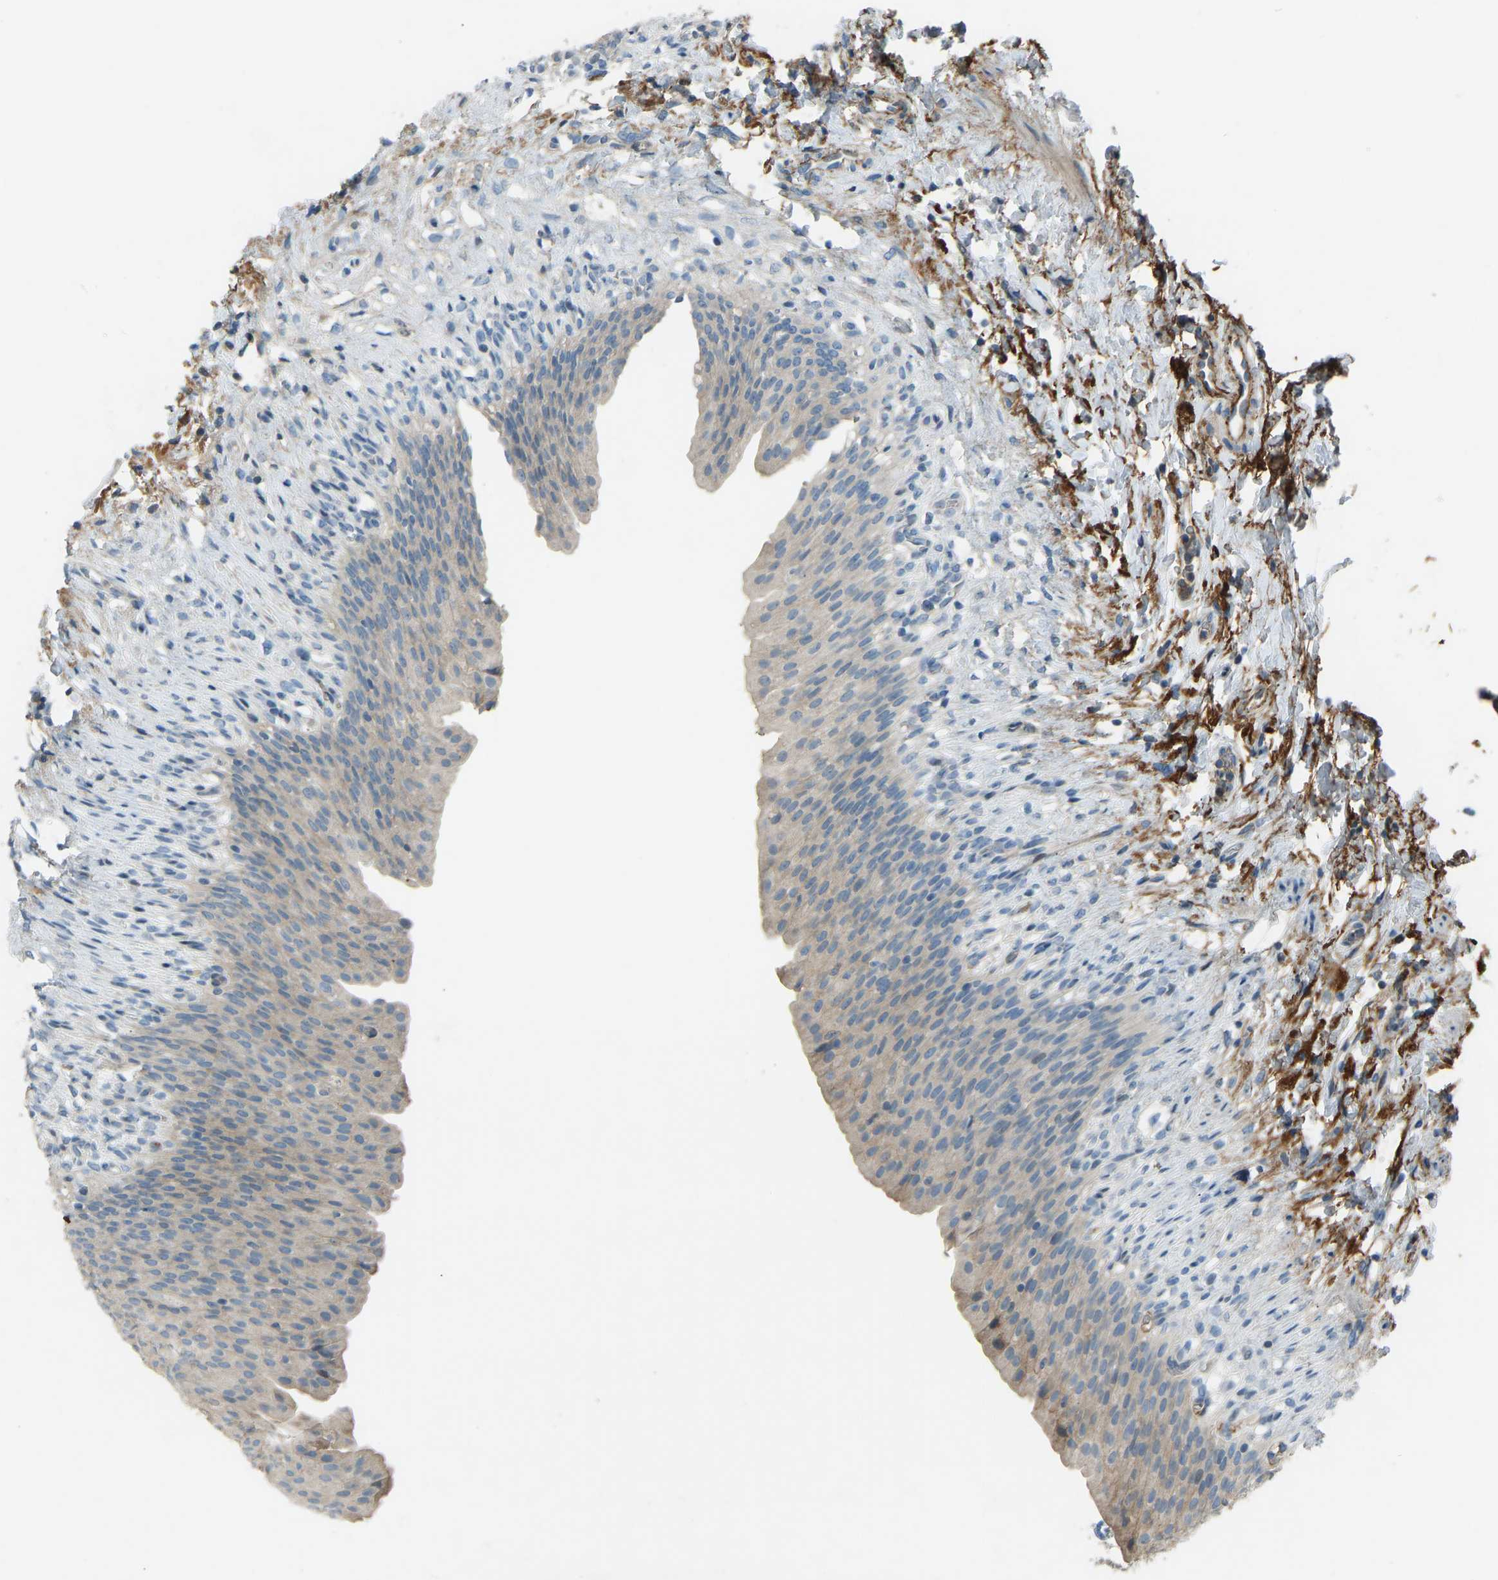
{"staining": {"intensity": "weak", "quantity": ">75%", "location": "cytoplasmic/membranous"}, "tissue": "urinary bladder", "cell_type": "Urothelial cells", "image_type": "normal", "snomed": [{"axis": "morphology", "description": "Normal tissue, NOS"}, {"axis": "topography", "description": "Urinary bladder"}], "caption": "About >75% of urothelial cells in benign human urinary bladder reveal weak cytoplasmic/membranous protein positivity as visualized by brown immunohistochemical staining.", "gene": "FBLN2", "patient": {"sex": "female", "age": 79}}